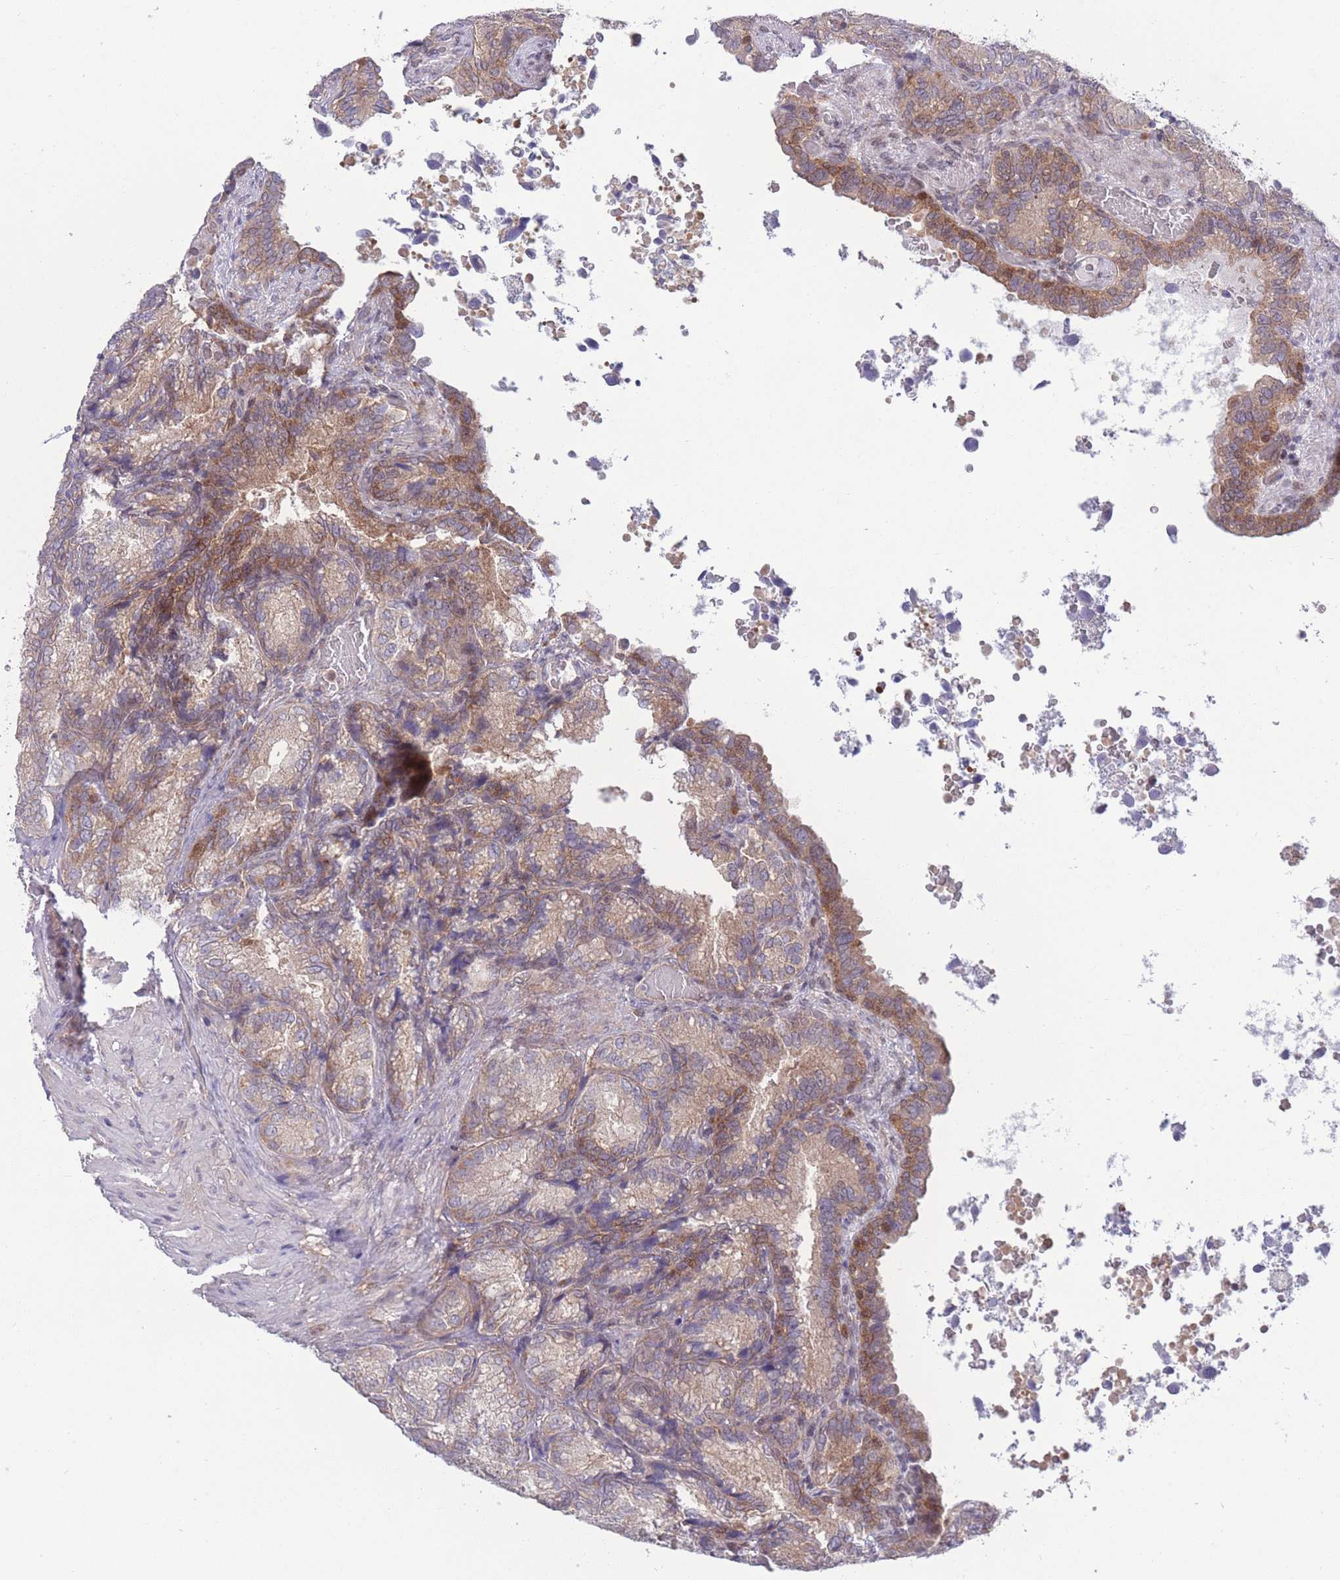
{"staining": {"intensity": "moderate", "quantity": "25%-75%", "location": "cytoplasmic/membranous"}, "tissue": "seminal vesicle", "cell_type": "Glandular cells", "image_type": "normal", "snomed": [{"axis": "morphology", "description": "Normal tissue, NOS"}, {"axis": "topography", "description": "Seminal veicle"}], "caption": "This image reveals immunohistochemistry staining of unremarkable seminal vesicle, with medium moderate cytoplasmic/membranous staining in about 25%-75% of glandular cells.", "gene": "RIC8A", "patient": {"sex": "male", "age": 58}}